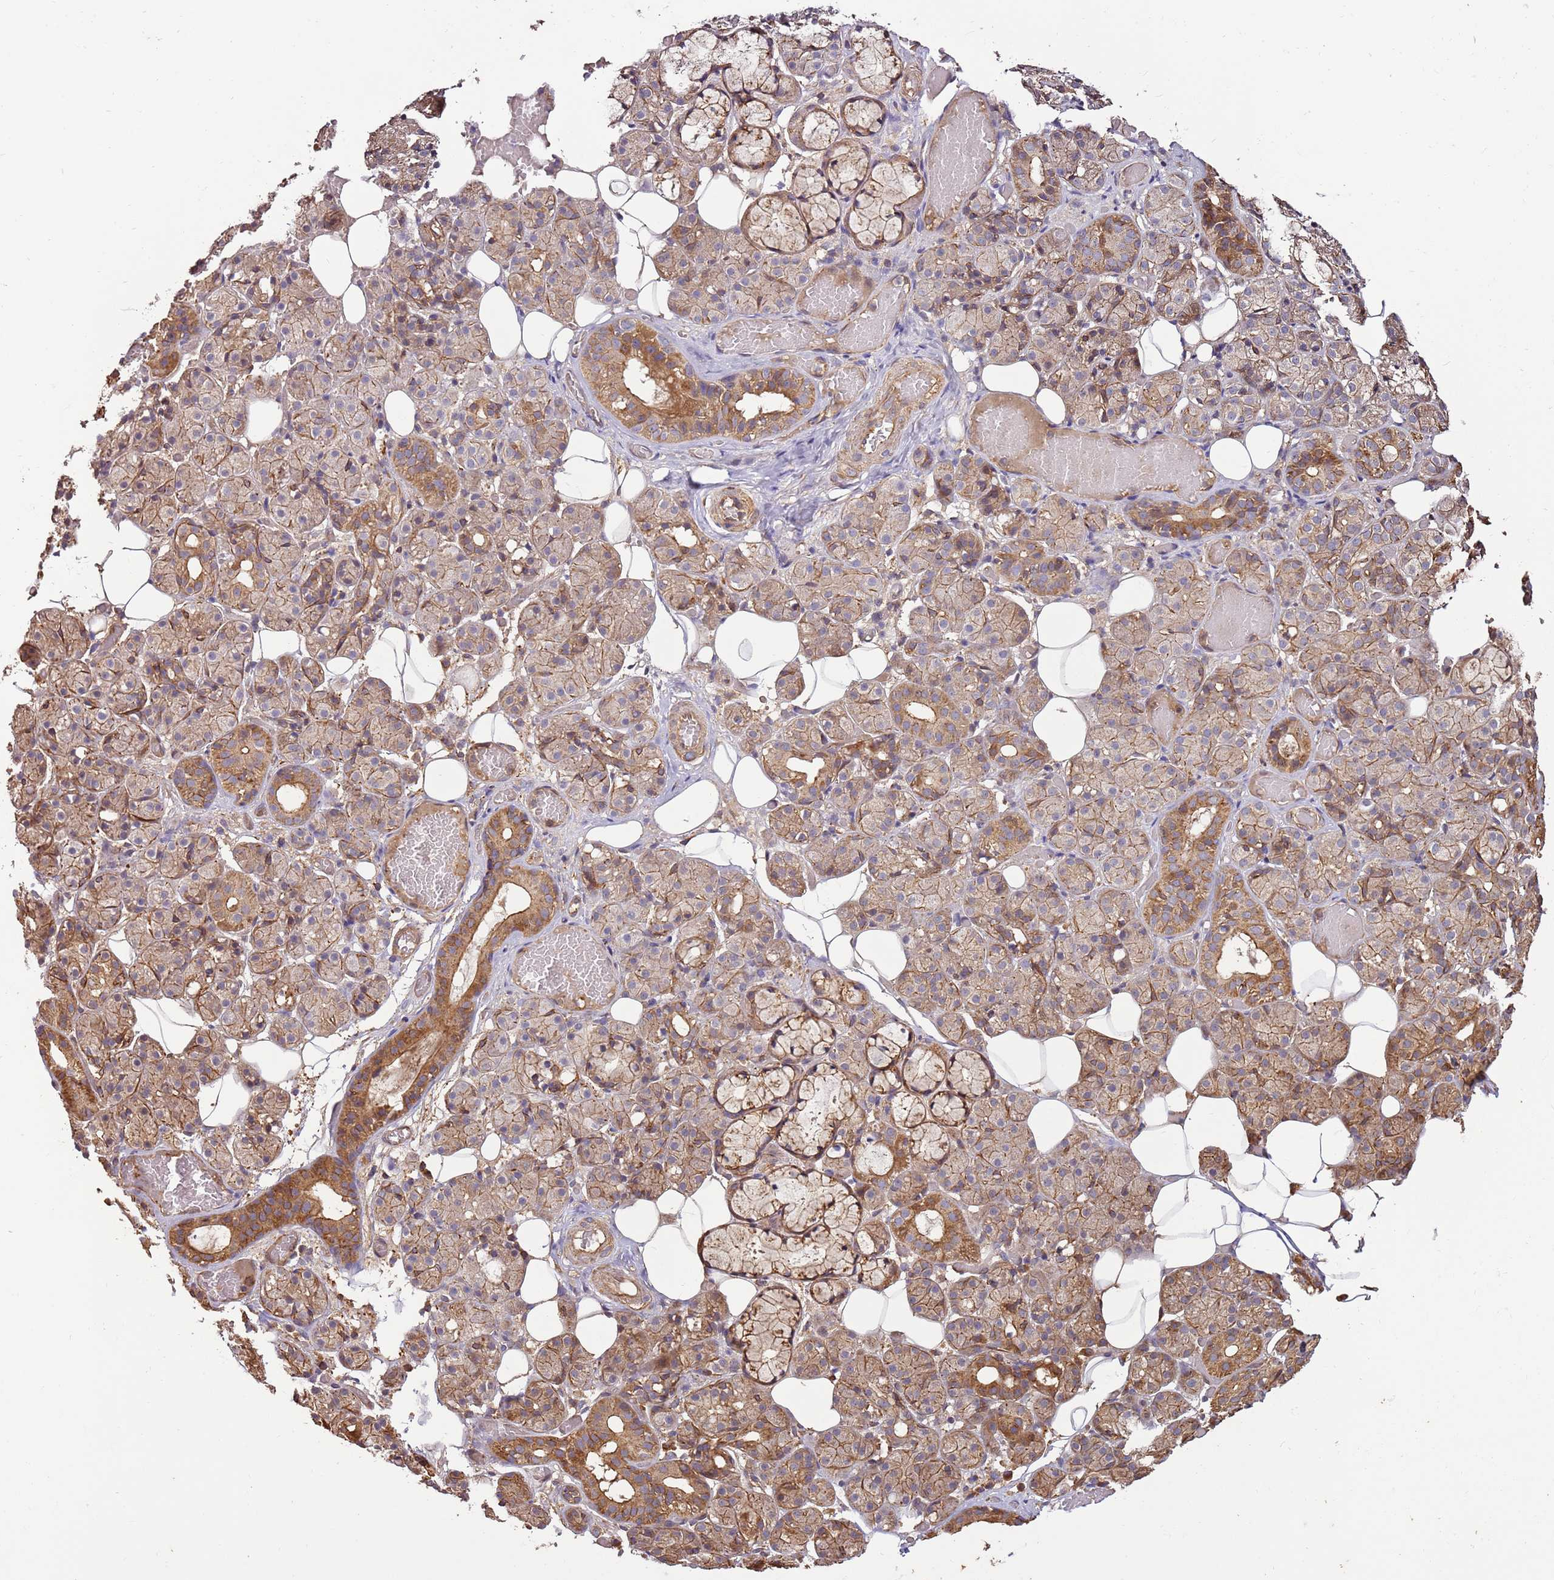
{"staining": {"intensity": "moderate", "quantity": "25%-75%", "location": "cytoplasmic/membranous"}, "tissue": "salivary gland", "cell_type": "Glandular cells", "image_type": "normal", "snomed": [{"axis": "morphology", "description": "Normal tissue, NOS"}, {"axis": "topography", "description": "Salivary gland"}], "caption": "This image displays immunohistochemistry (IHC) staining of normal salivary gland, with medium moderate cytoplasmic/membranous positivity in approximately 25%-75% of glandular cells.", "gene": "ACVR2A", "patient": {"sex": "male", "age": 63}}